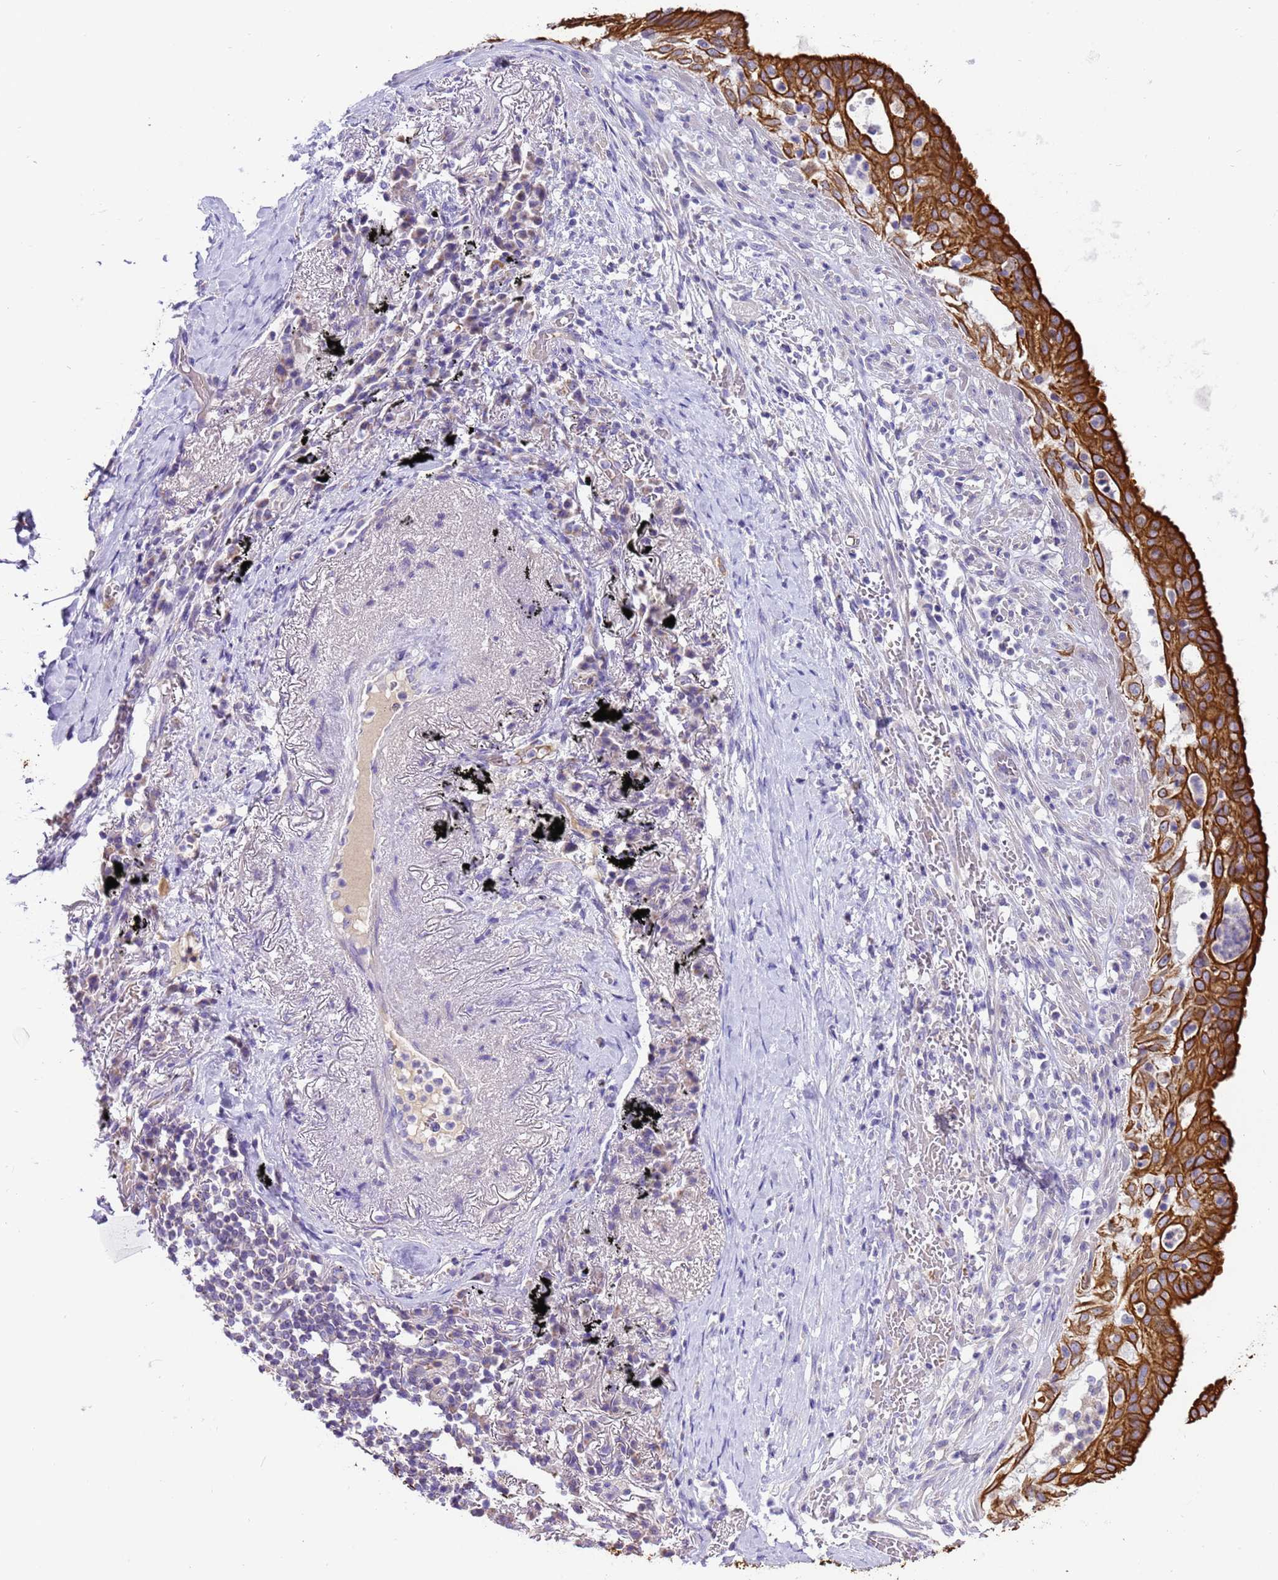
{"staining": {"intensity": "strong", "quantity": ">75%", "location": "cytoplasmic/membranous"}, "tissue": "lung cancer", "cell_type": "Tumor cells", "image_type": "cancer", "snomed": [{"axis": "morphology", "description": "Adenocarcinoma, NOS"}, {"axis": "topography", "description": "Lung"}], "caption": "A brown stain labels strong cytoplasmic/membranous staining of a protein in lung cancer tumor cells.", "gene": "PIEZO2", "patient": {"sex": "female", "age": 70}}